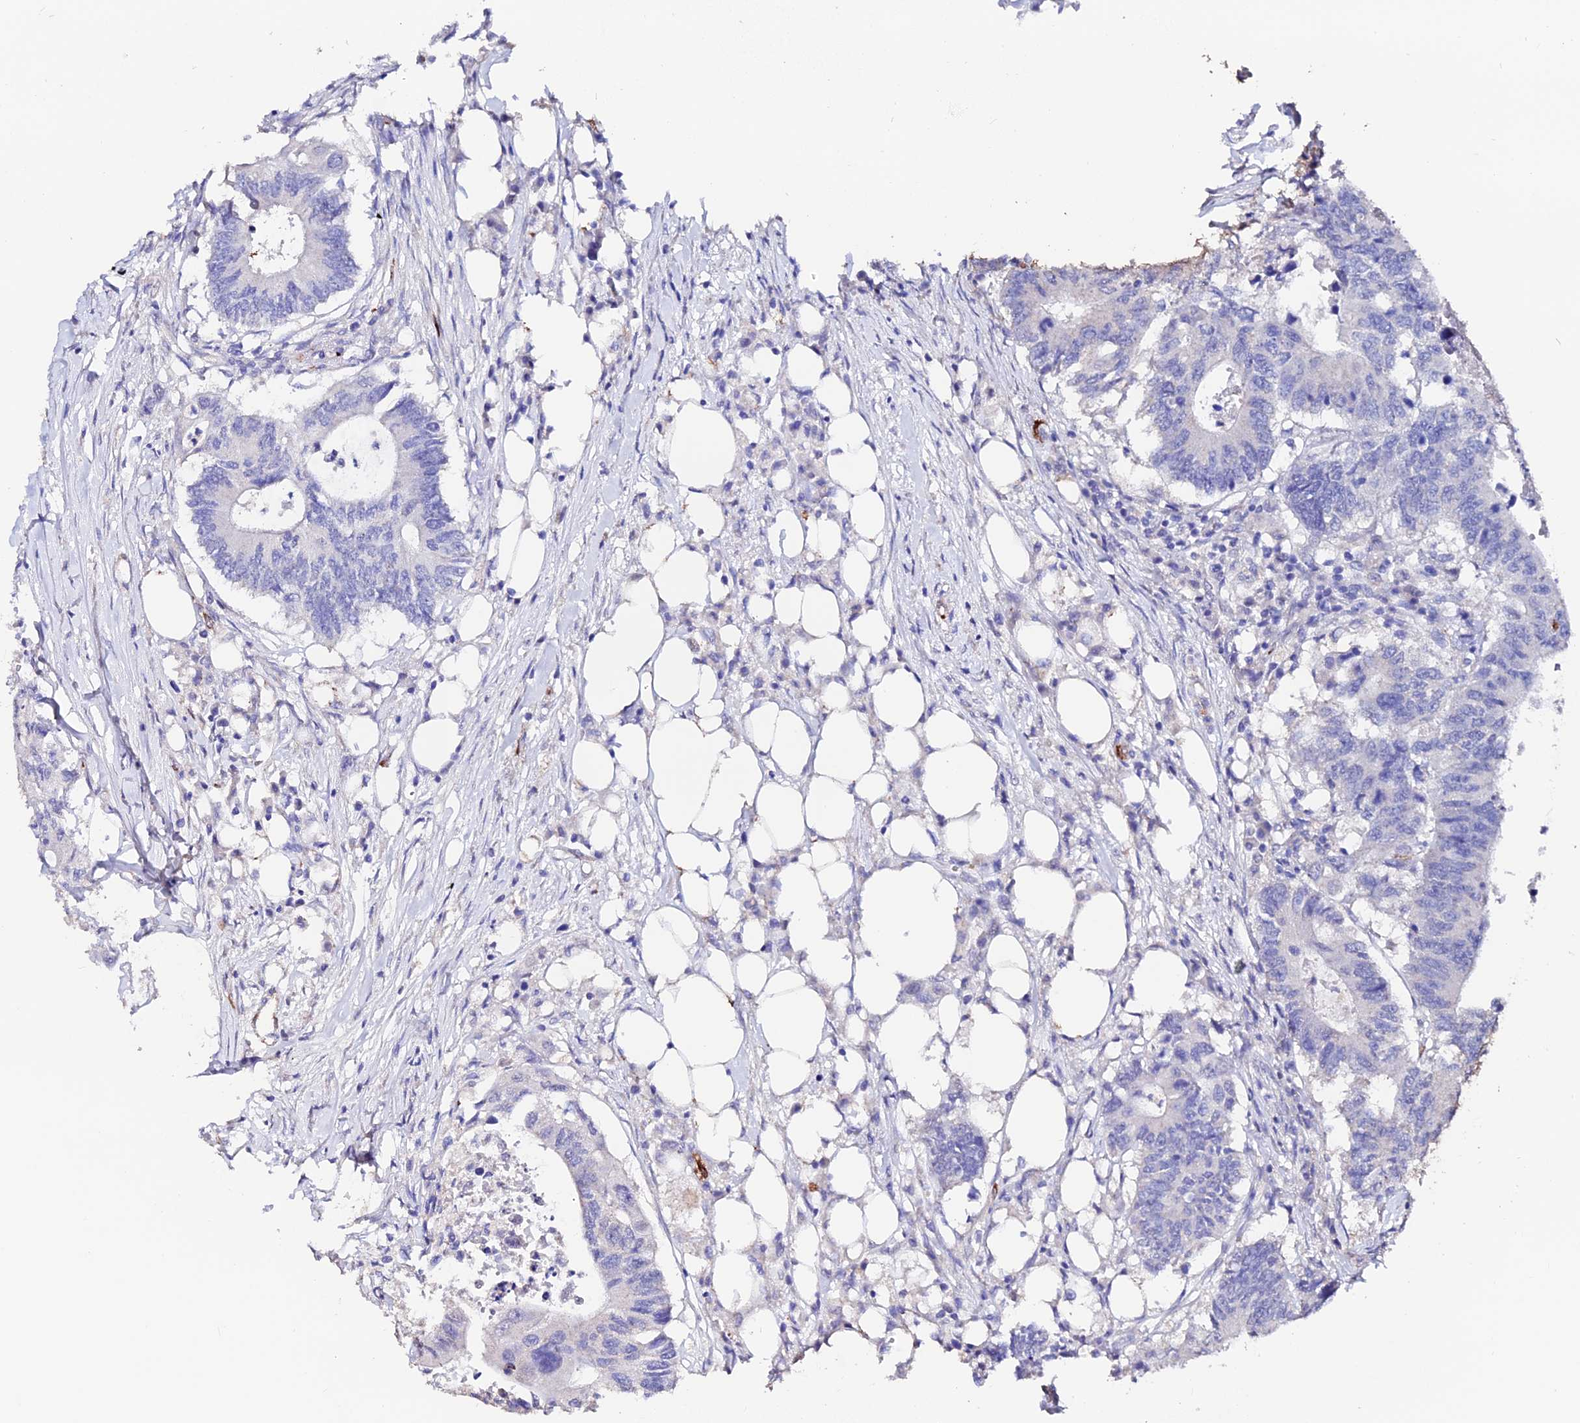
{"staining": {"intensity": "negative", "quantity": "none", "location": "none"}, "tissue": "colorectal cancer", "cell_type": "Tumor cells", "image_type": "cancer", "snomed": [{"axis": "morphology", "description": "Adenocarcinoma, NOS"}, {"axis": "topography", "description": "Colon"}], "caption": "Protein analysis of adenocarcinoma (colorectal) exhibits no significant staining in tumor cells. The staining is performed using DAB brown chromogen with nuclei counter-stained in using hematoxylin.", "gene": "ESM1", "patient": {"sex": "male", "age": 71}}